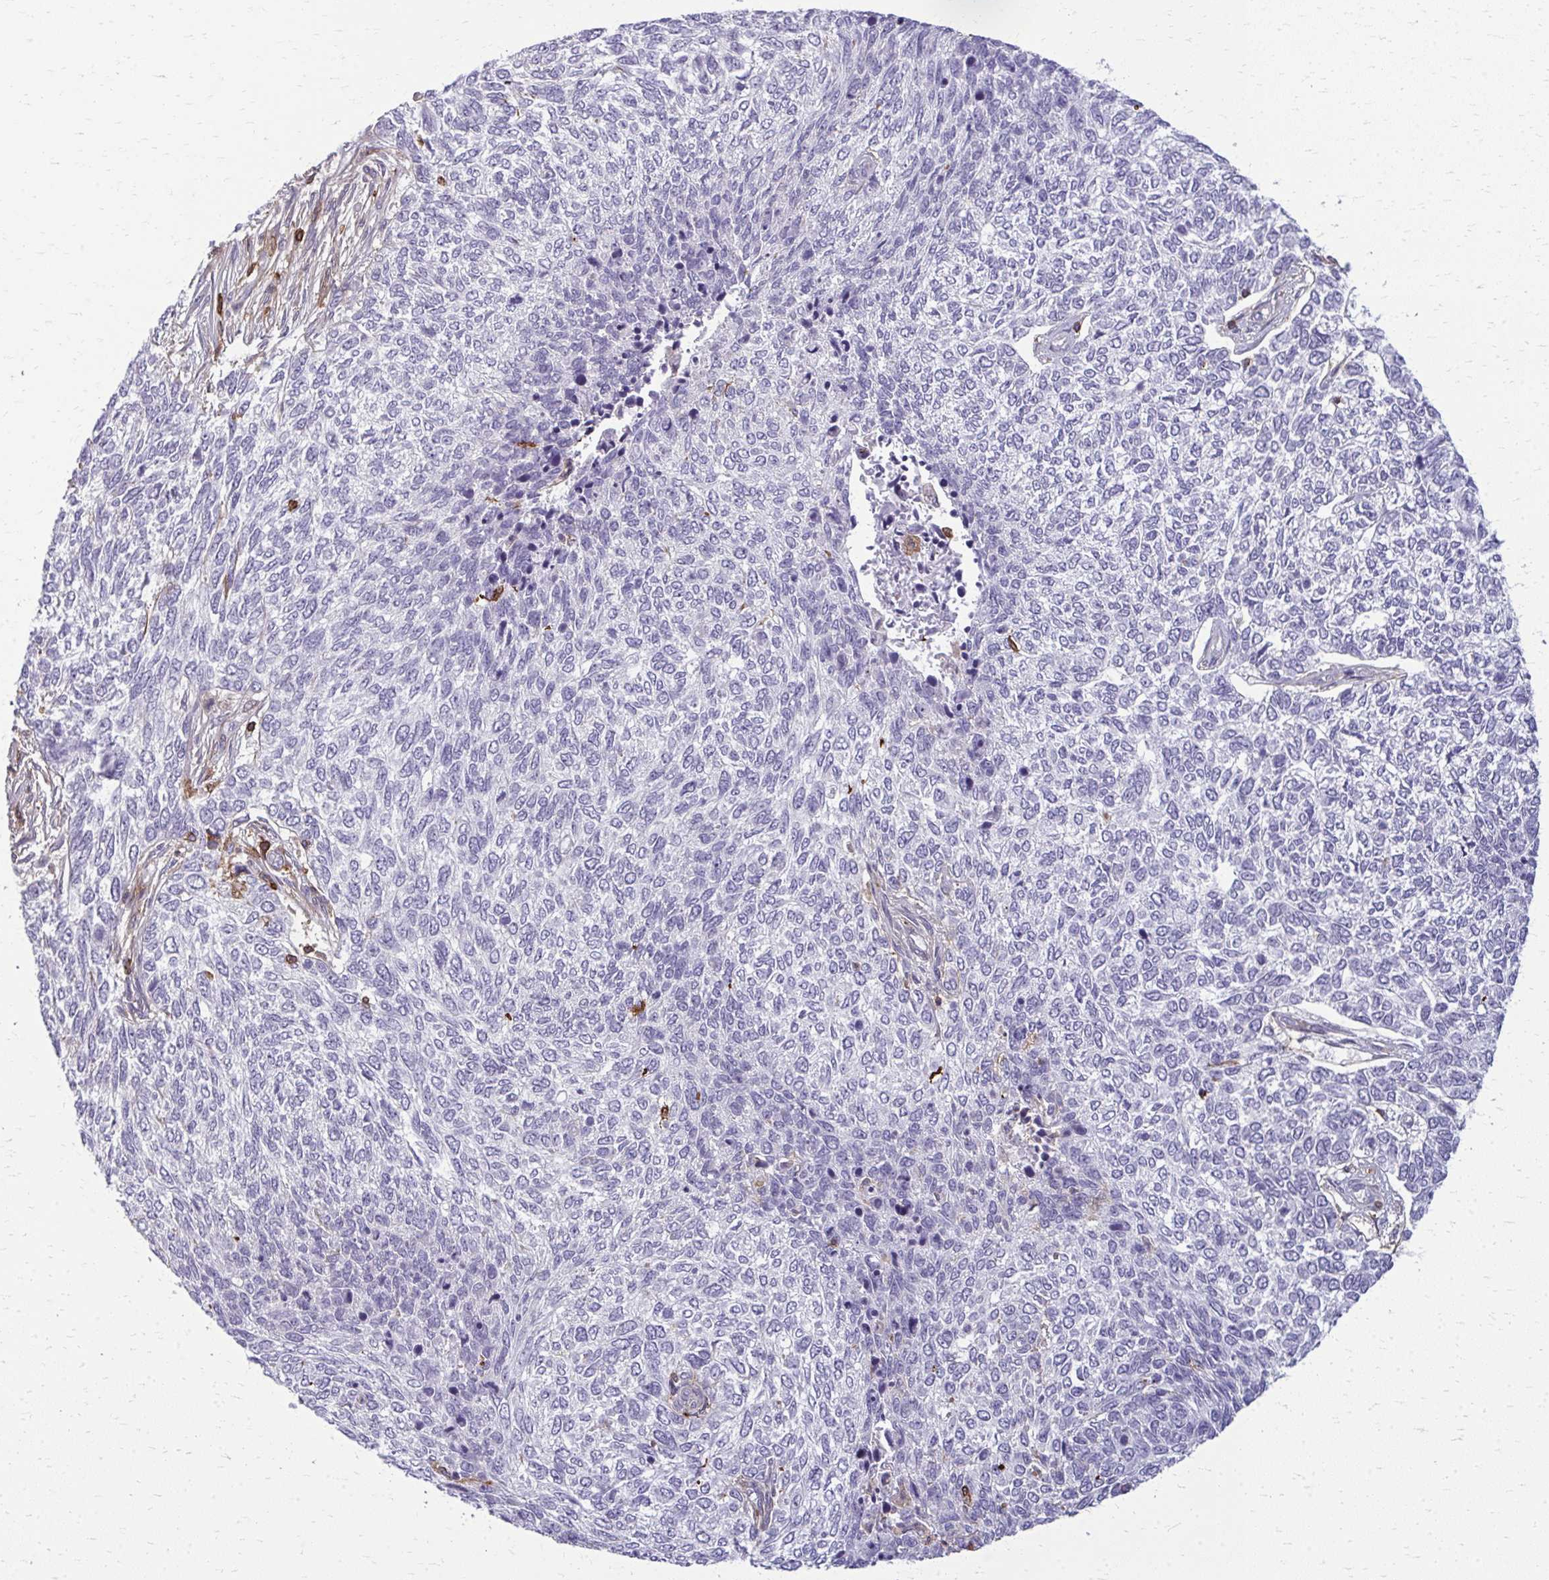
{"staining": {"intensity": "negative", "quantity": "none", "location": "none"}, "tissue": "skin cancer", "cell_type": "Tumor cells", "image_type": "cancer", "snomed": [{"axis": "morphology", "description": "Basal cell carcinoma"}, {"axis": "topography", "description": "Skin"}], "caption": "Tumor cells are negative for protein expression in human skin cancer.", "gene": "AP5M1", "patient": {"sex": "female", "age": 65}}